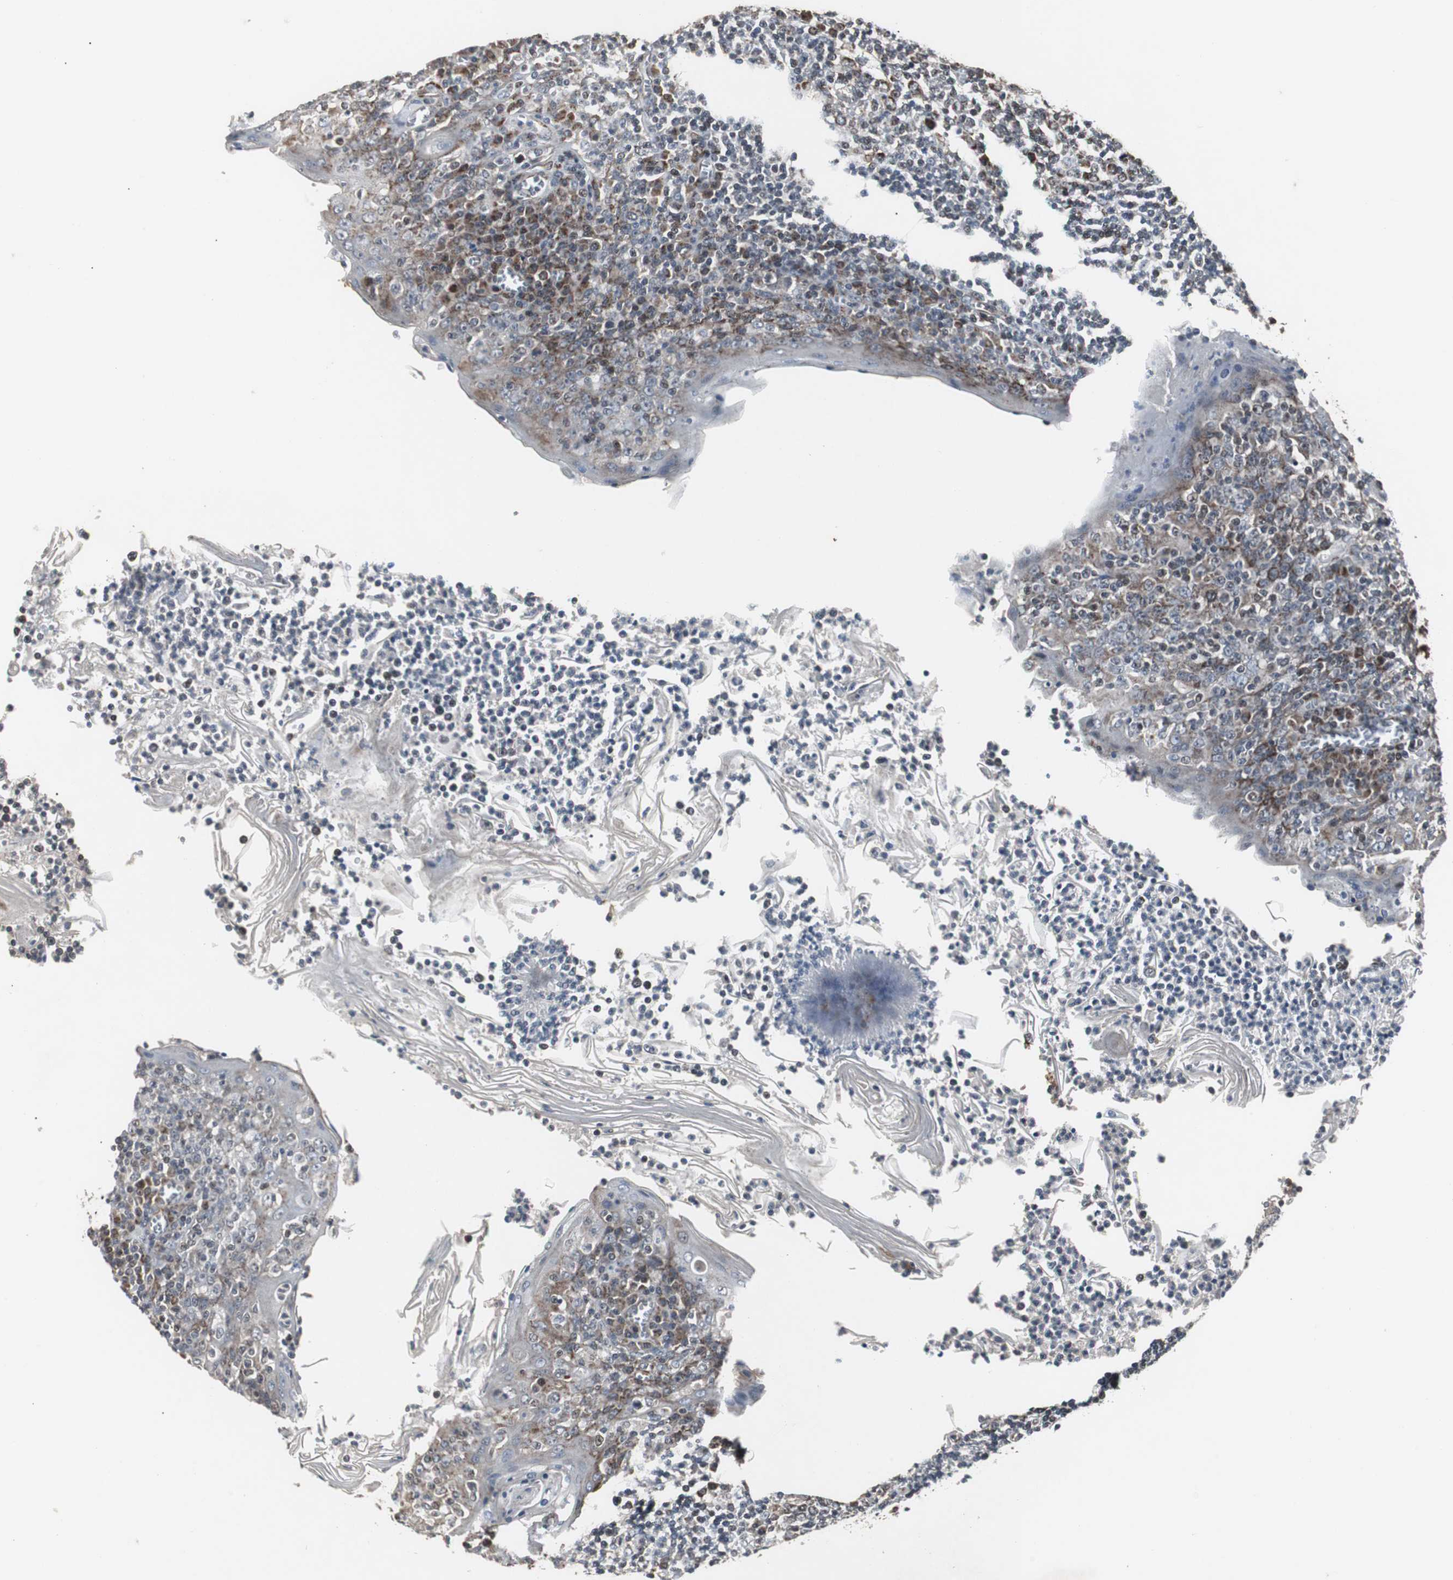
{"staining": {"intensity": "strong", "quantity": "25%-75%", "location": "cytoplasmic/membranous,nuclear"}, "tissue": "tonsil", "cell_type": "Germinal center cells", "image_type": "normal", "snomed": [{"axis": "morphology", "description": "Normal tissue, NOS"}, {"axis": "topography", "description": "Tonsil"}], "caption": "A photomicrograph showing strong cytoplasmic/membranous,nuclear expression in about 25%-75% of germinal center cells in unremarkable tonsil, as visualized by brown immunohistochemical staining.", "gene": "MRPL40", "patient": {"sex": "male", "age": 31}}